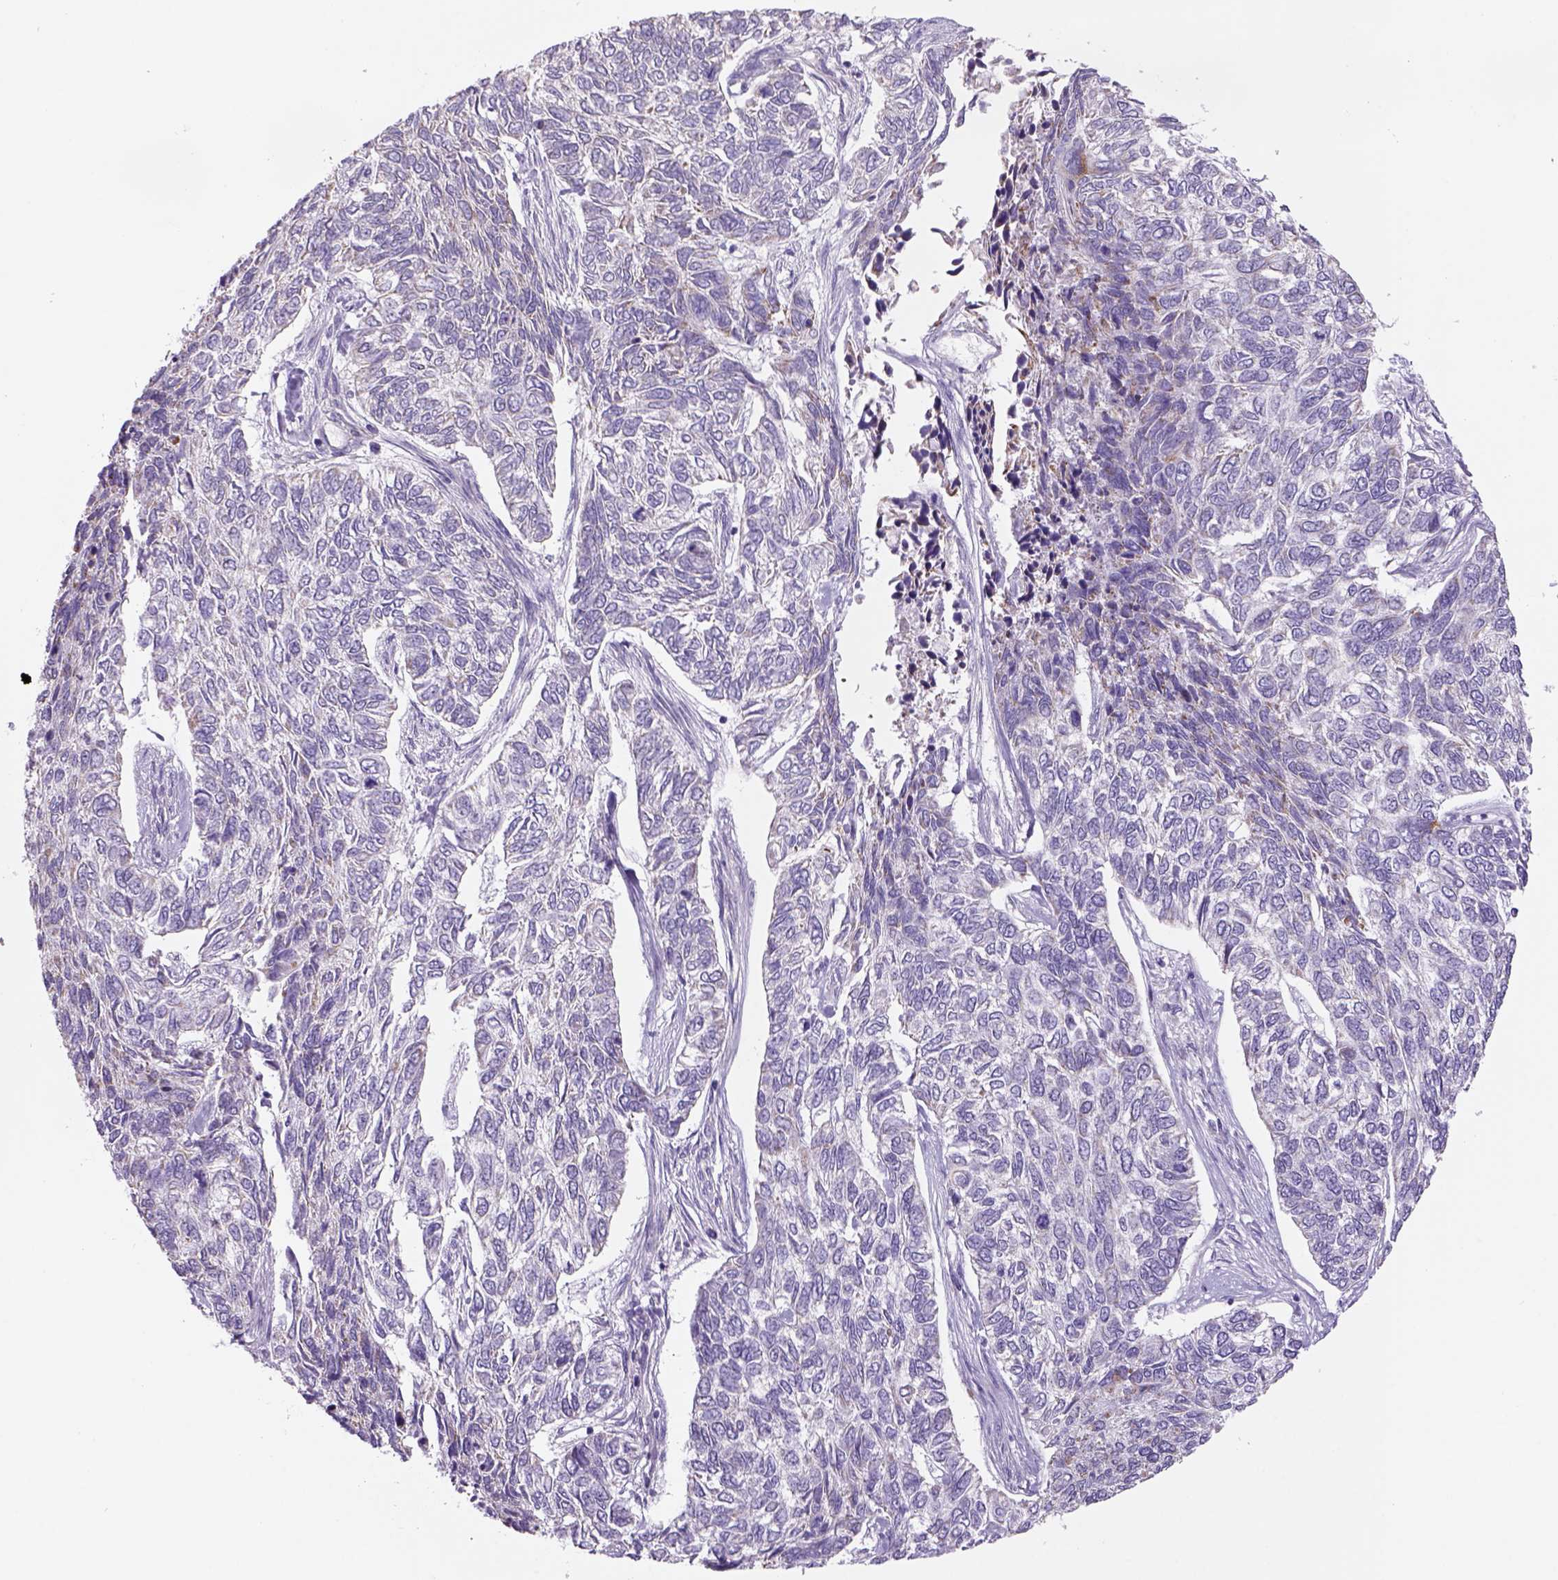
{"staining": {"intensity": "negative", "quantity": "none", "location": "none"}, "tissue": "skin cancer", "cell_type": "Tumor cells", "image_type": "cancer", "snomed": [{"axis": "morphology", "description": "Basal cell carcinoma"}, {"axis": "topography", "description": "Skin"}], "caption": "There is no significant positivity in tumor cells of skin cancer (basal cell carcinoma). Brightfield microscopy of IHC stained with DAB (3,3'-diaminobenzidine) (brown) and hematoxylin (blue), captured at high magnification.", "gene": "ADGRV1", "patient": {"sex": "female", "age": 65}}